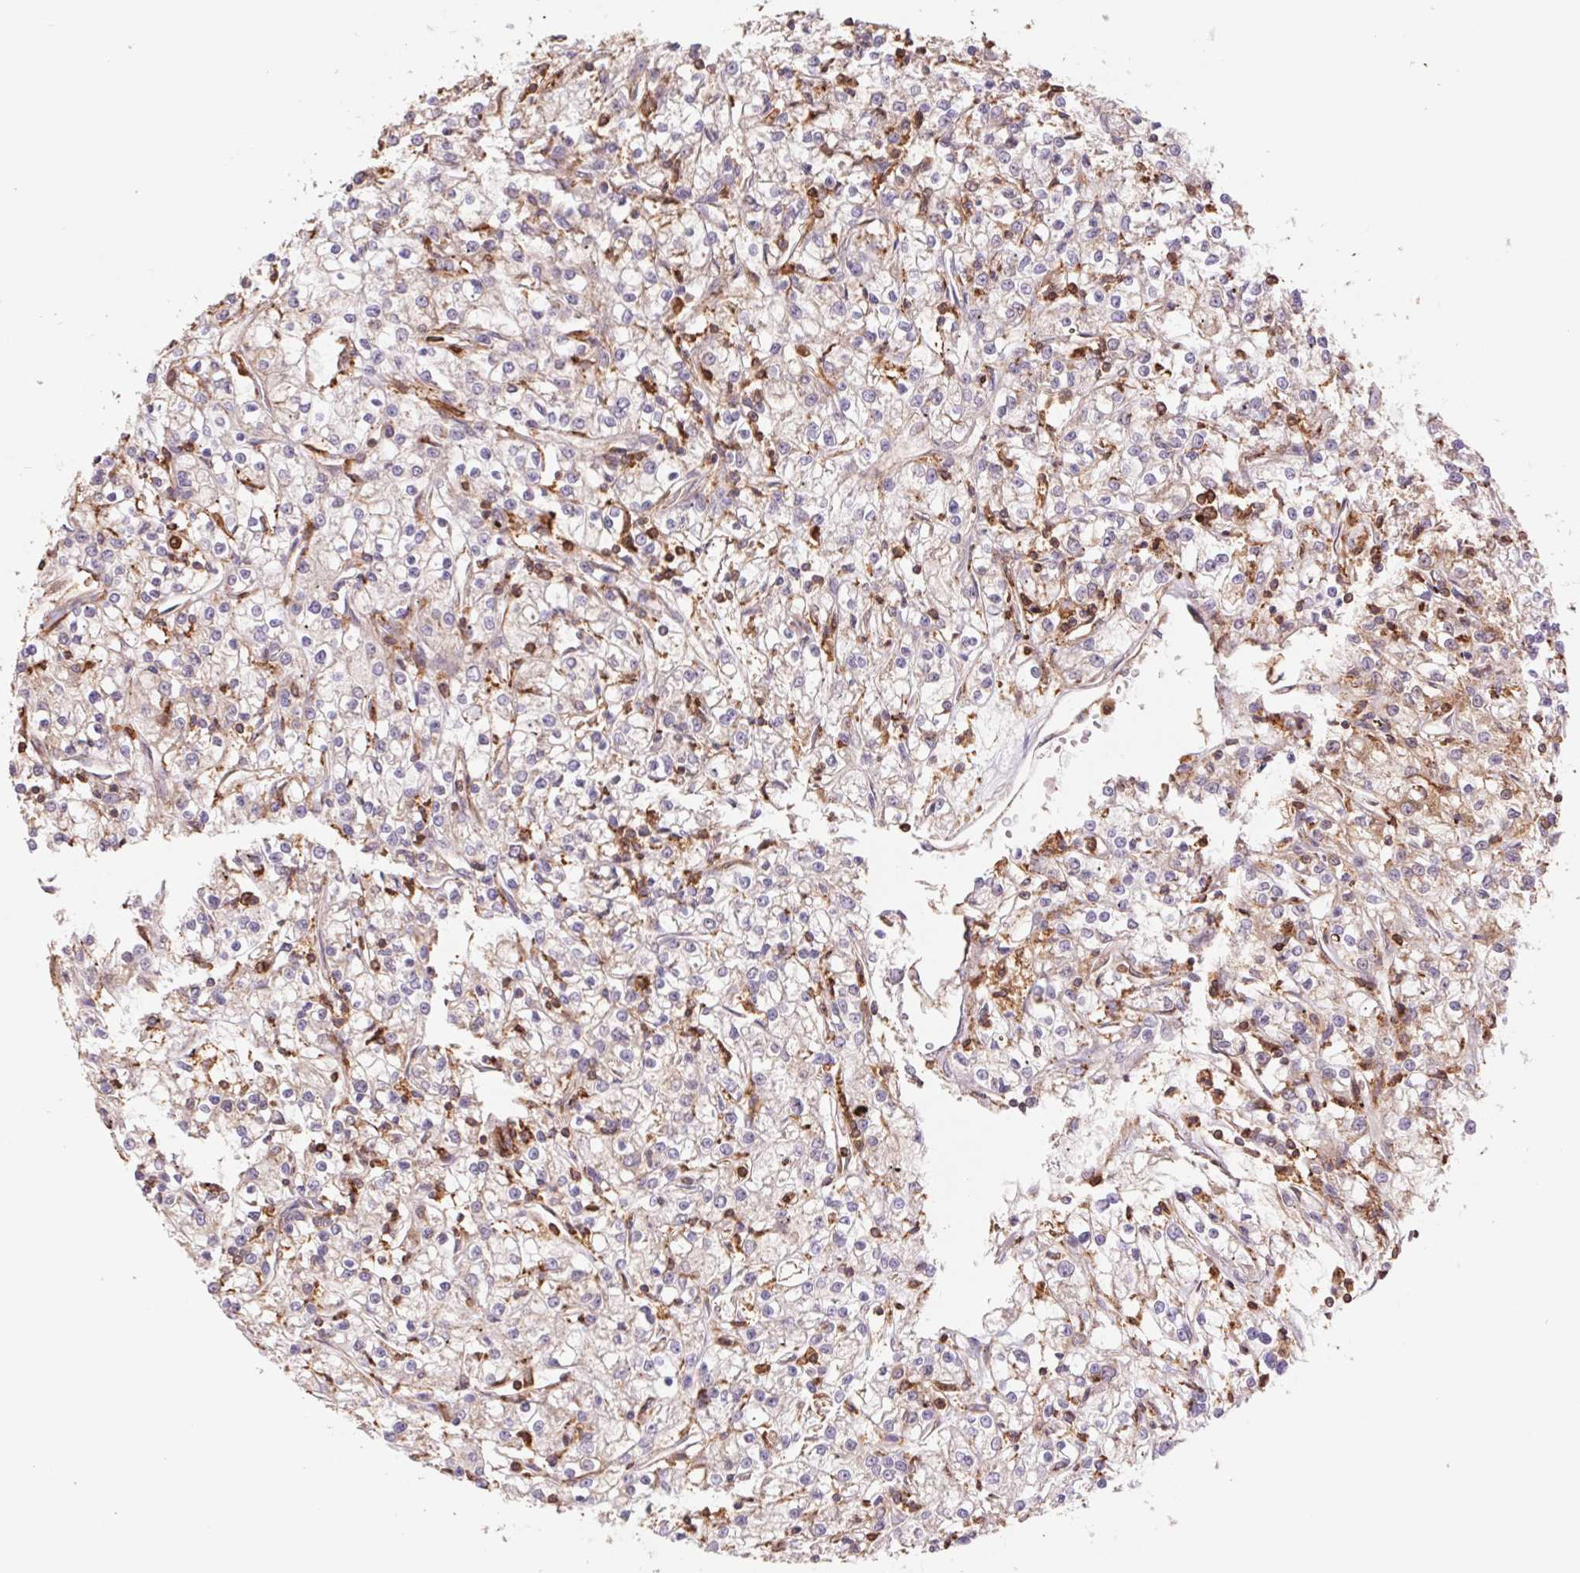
{"staining": {"intensity": "negative", "quantity": "none", "location": "none"}, "tissue": "renal cancer", "cell_type": "Tumor cells", "image_type": "cancer", "snomed": [{"axis": "morphology", "description": "Adenocarcinoma, NOS"}, {"axis": "topography", "description": "Kidney"}], "caption": "Immunohistochemistry (IHC) photomicrograph of neoplastic tissue: human renal adenocarcinoma stained with DAB (3,3'-diaminobenzidine) exhibits no significant protein expression in tumor cells.", "gene": "URM1", "patient": {"sex": "female", "age": 59}}